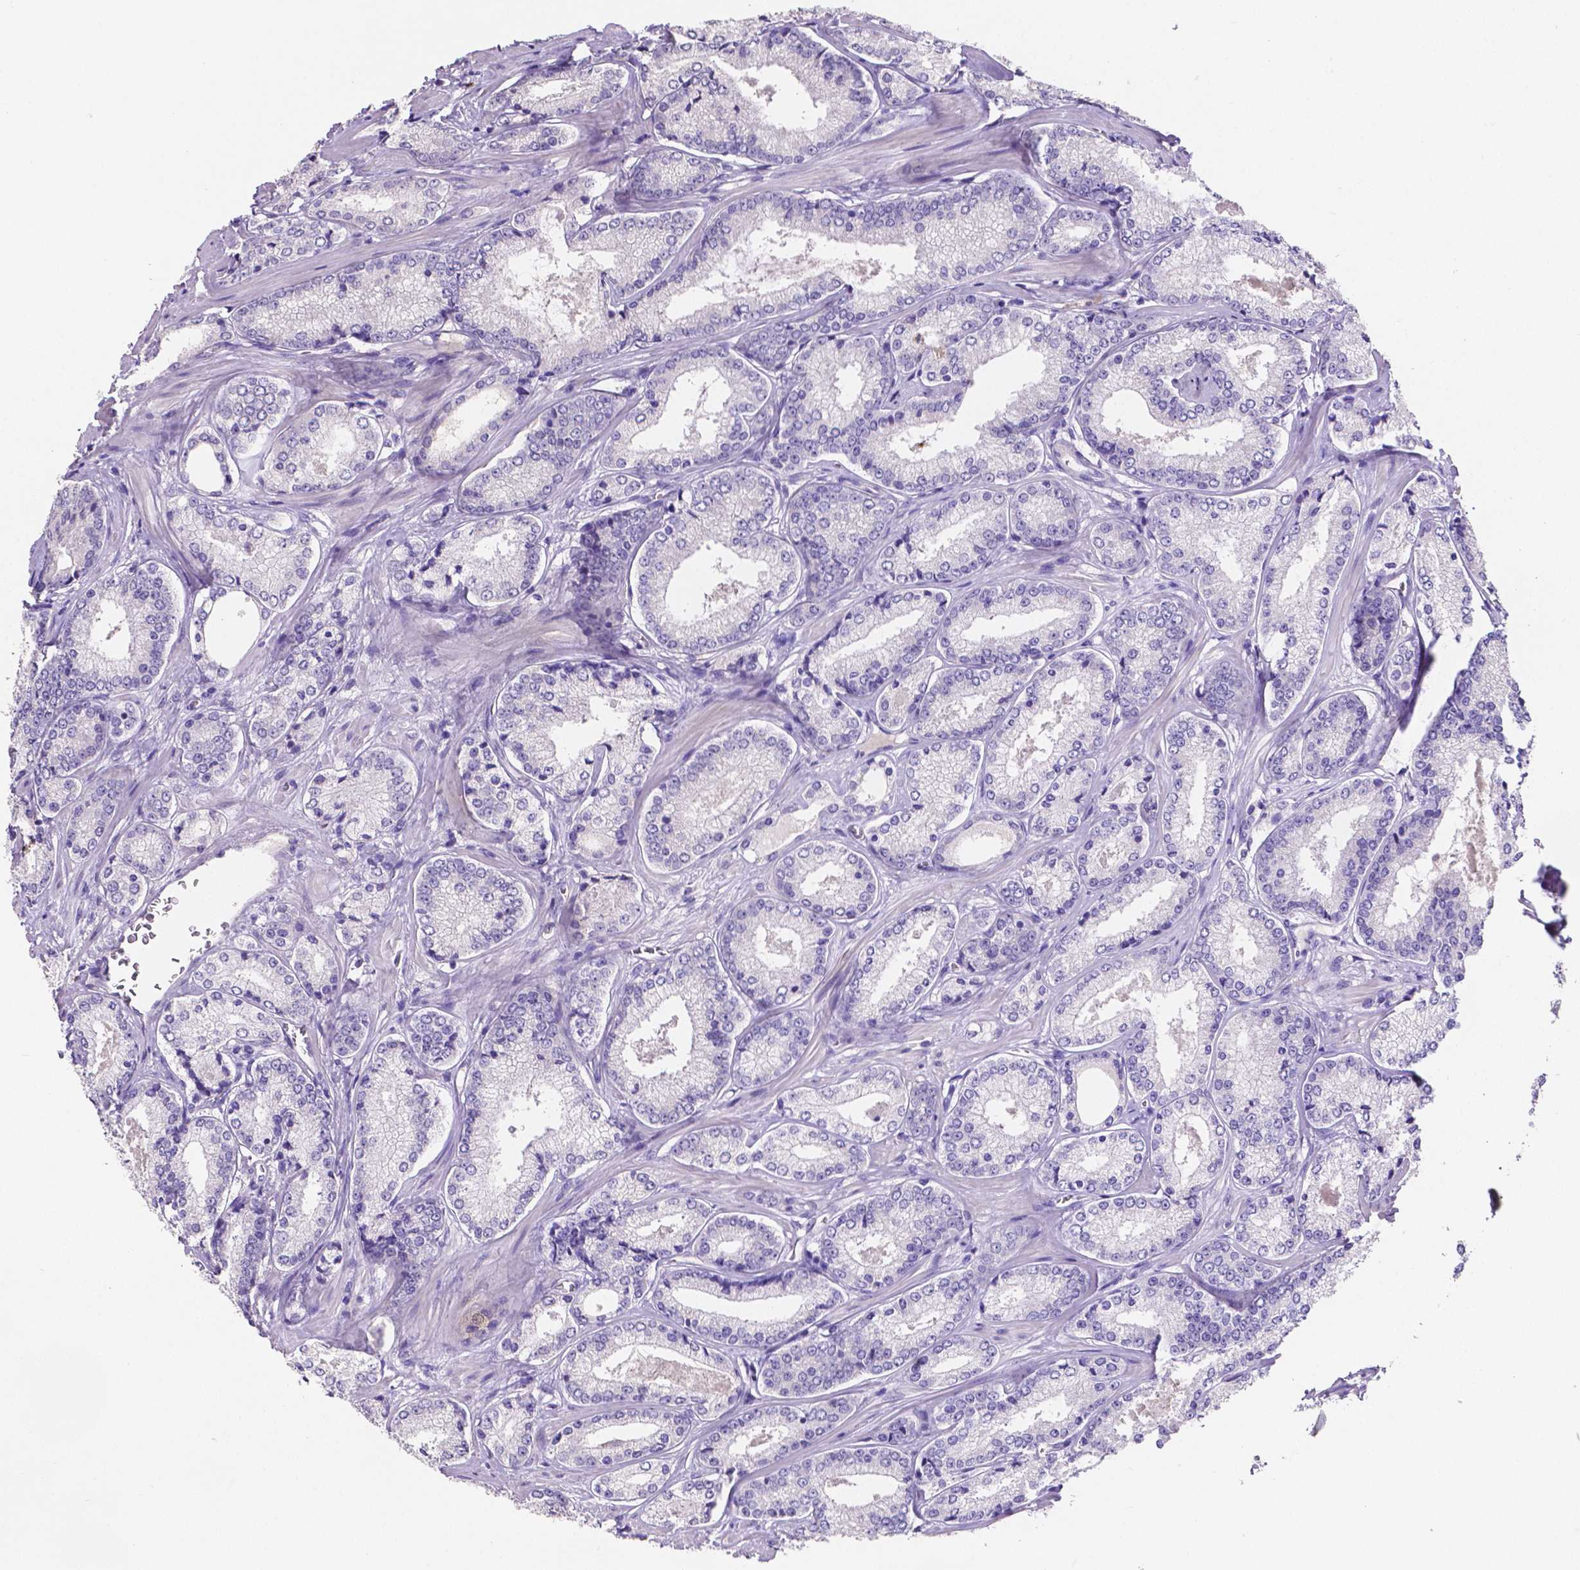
{"staining": {"intensity": "negative", "quantity": "none", "location": "none"}, "tissue": "prostate cancer", "cell_type": "Tumor cells", "image_type": "cancer", "snomed": [{"axis": "morphology", "description": "Adenocarcinoma, Low grade"}, {"axis": "topography", "description": "Prostate"}], "caption": "This micrograph is of prostate low-grade adenocarcinoma stained with immunohistochemistry (IHC) to label a protein in brown with the nuclei are counter-stained blue. There is no expression in tumor cells.", "gene": "MMP9", "patient": {"sex": "male", "age": 56}}